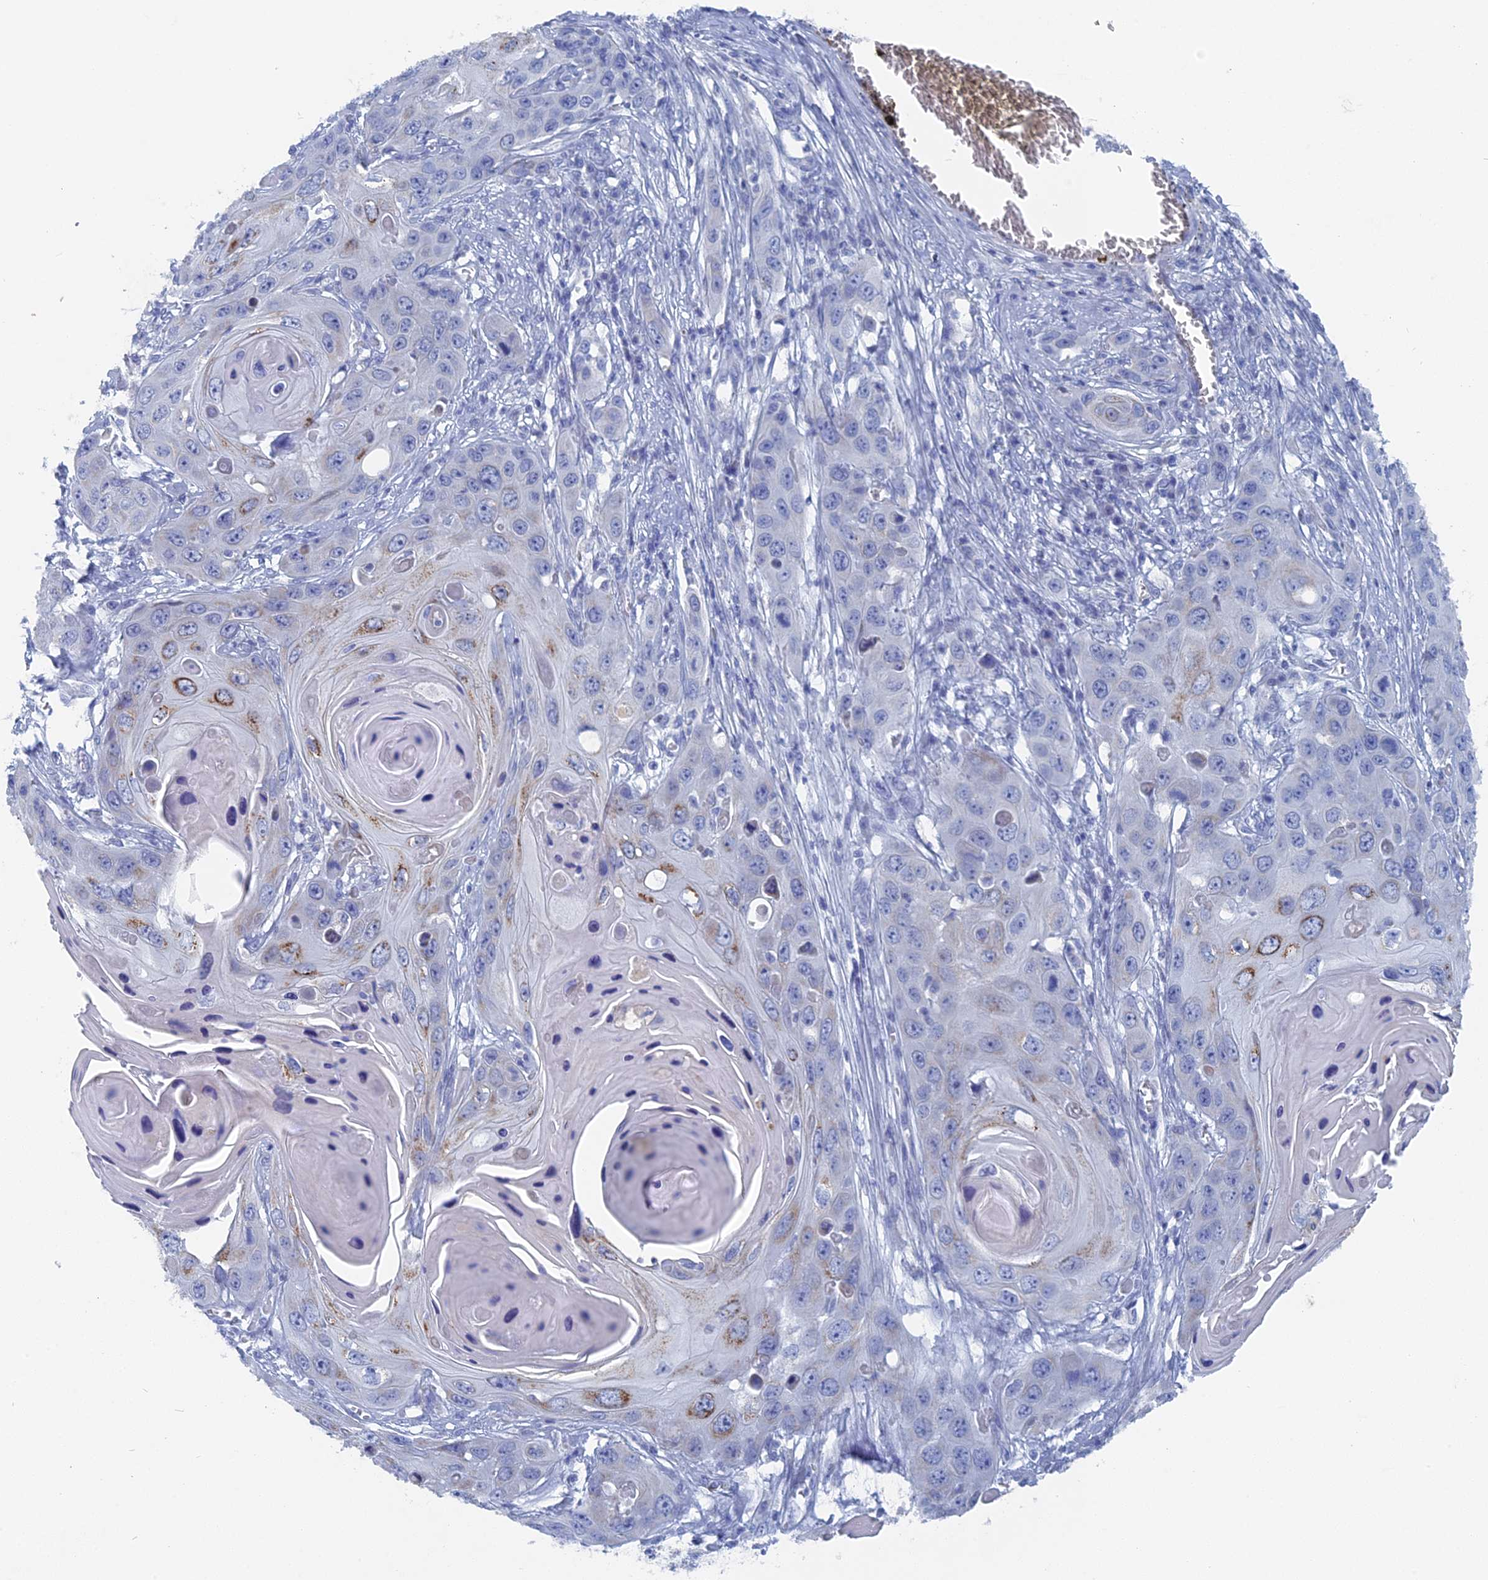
{"staining": {"intensity": "moderate", "quantity": "<25%", "location": "cytoplasmic/membranous"}, "tissue": "skin cancer", "cell_type": "Tumor cells", "image_type": "cancer", "snomed": [{"axis": "morphology", "description": "Squamous cell carcinoma, NOS"}, {"axis": "topography", "description": "Skin"}], "caption": "Immunohistochemical staining of skin squamous cell carcinoma displays low levels of moderate cytoplasmic/membranous protein expression in approximately <25% of tumor cells.", "gene": "HIGD1A", "patient": {"sex": "male", "age": 55}}